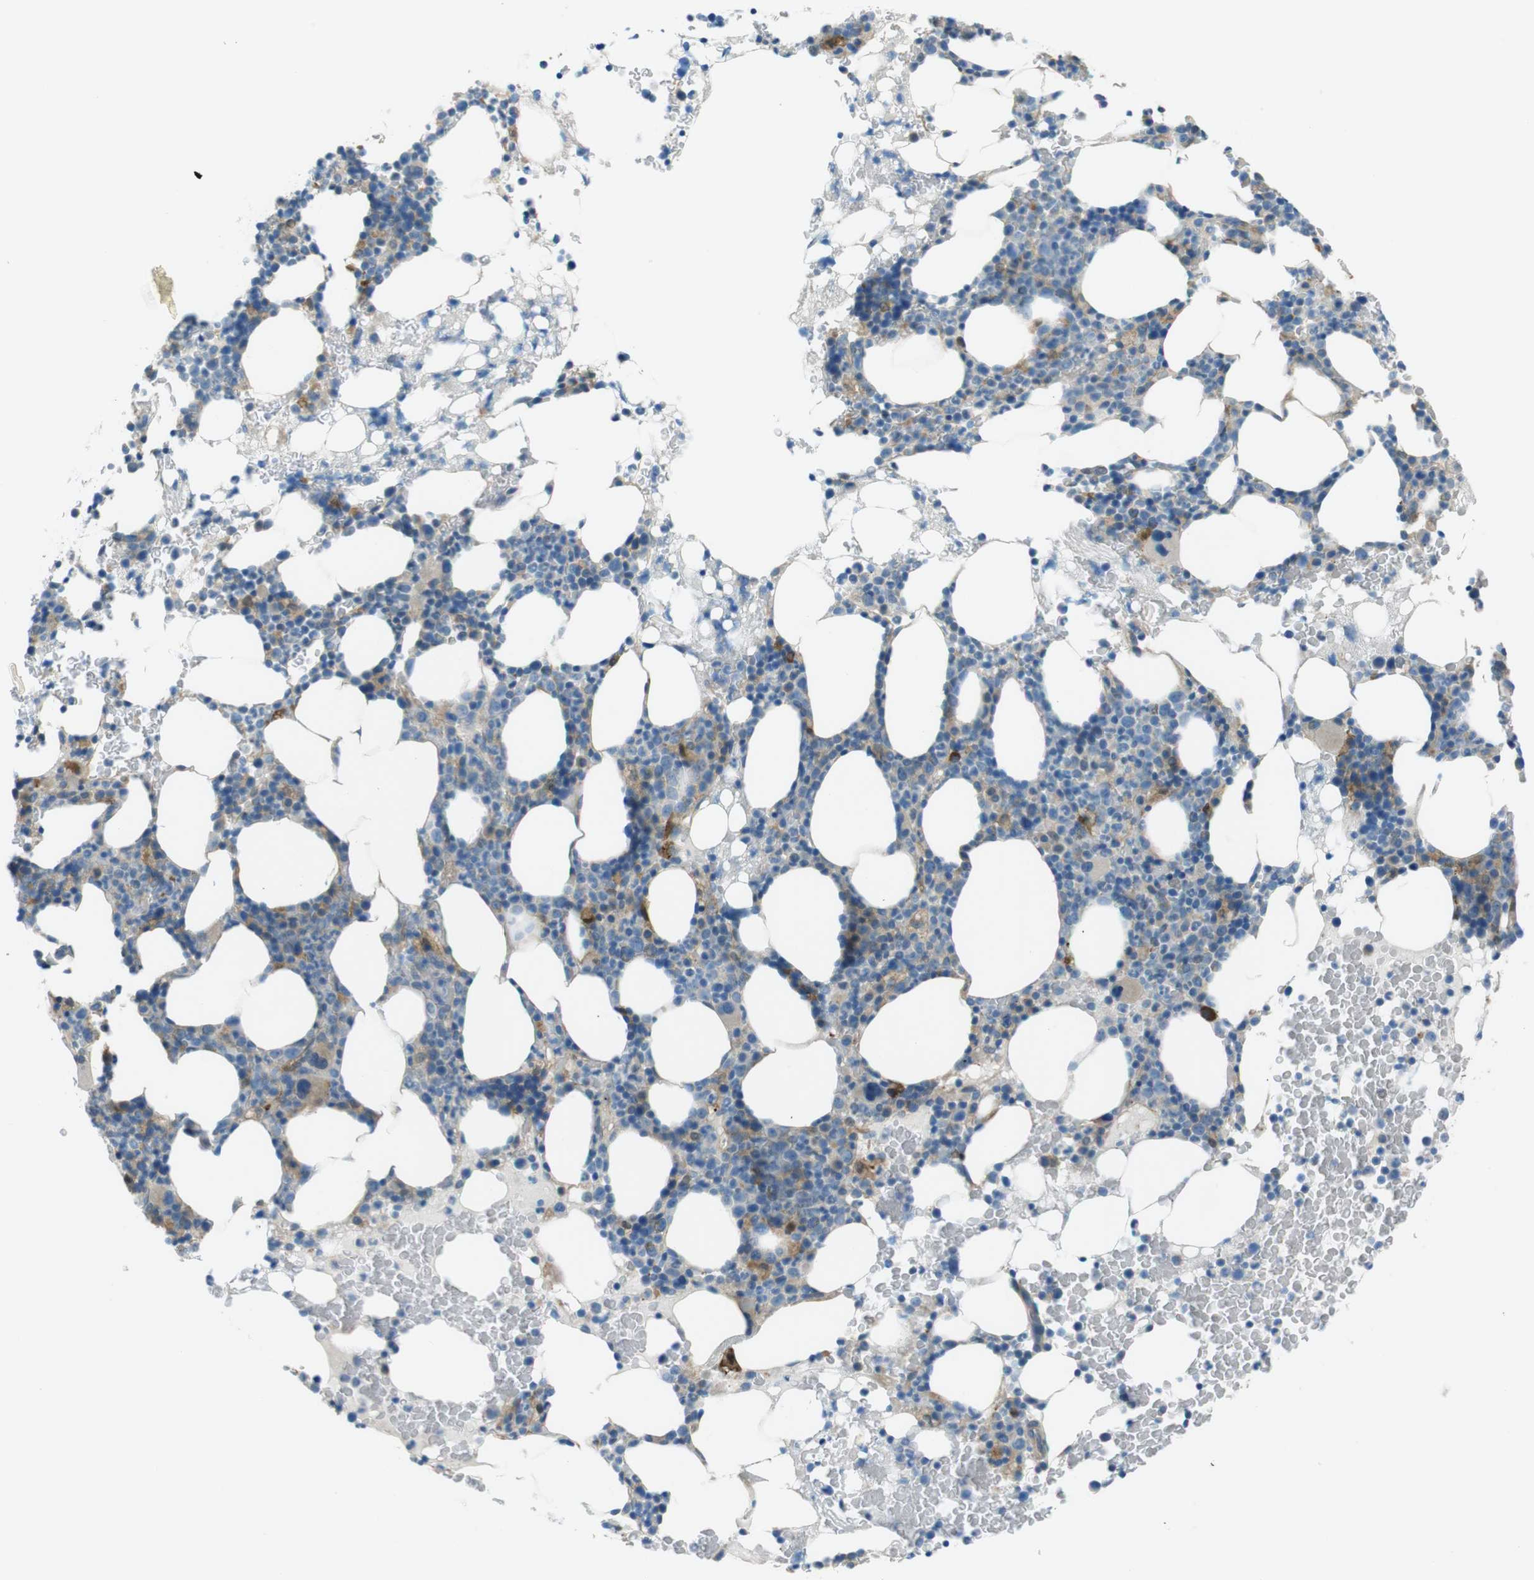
{"staining": {"intensity": "weak", "quantity": "<25%", "location": "cytoplasmic/membranous"}, "tissue": "bone marrow", "cell_type": "Hematopoietic cells", "image_type": "normal", "snomed": [{"axis": "morphology", "description": "Normal tissue, NOS"}, {"axis": "morphology", "description": "Inflammation, NOS"}, {"axis": "topography", "description": "Bone marrow"}], "caption": "This is an immunohistochemistry (IHC) image of unremarkable bone marrow. There is no staining in hematopoietic cells.", "gene": "TMEM41B", "patient": {"sex": "female", "age": 84}}